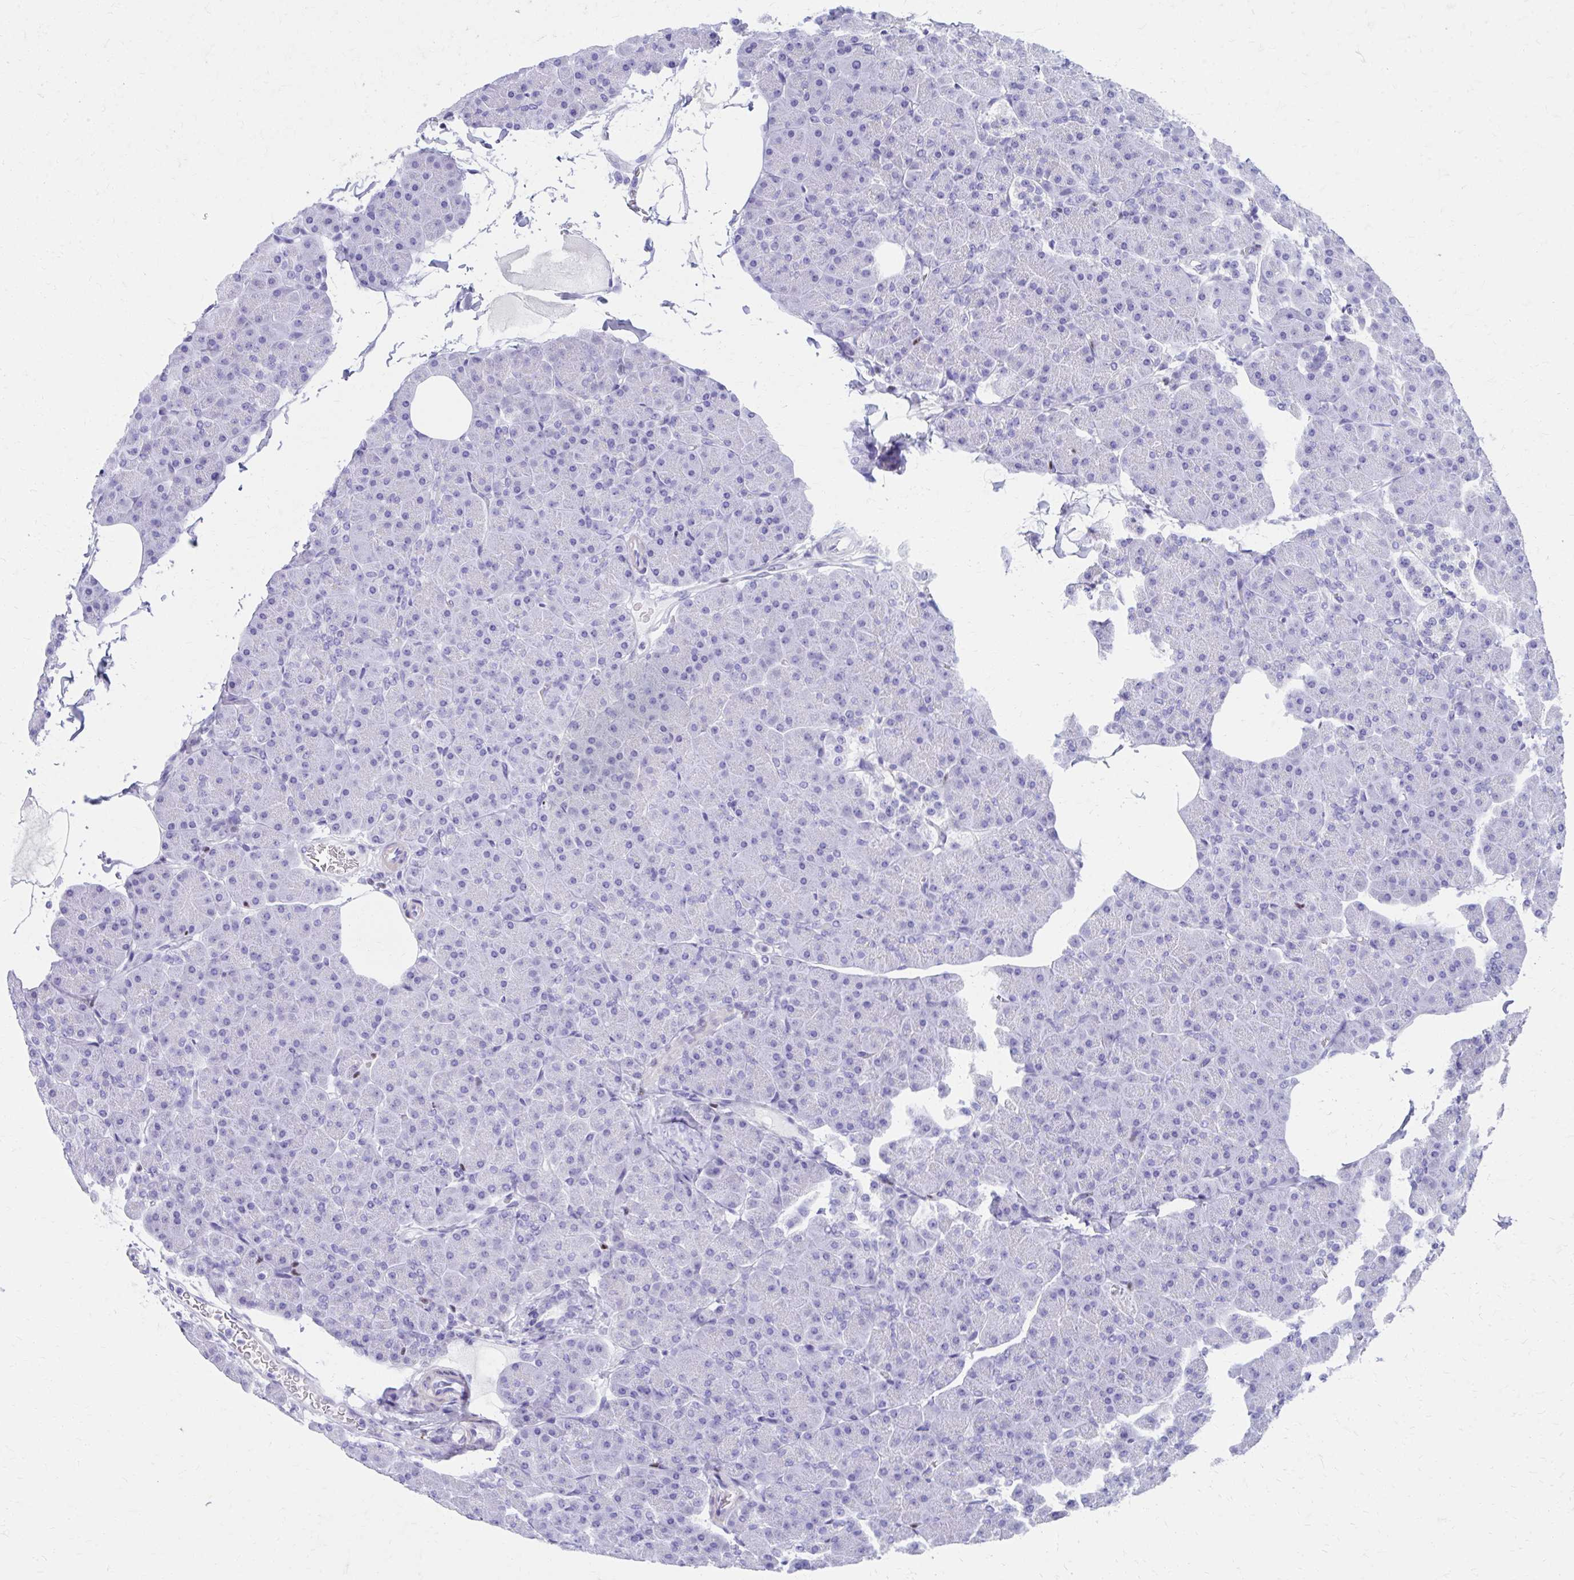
{"staining": {"intensity": "negative", "quantity": "none", "location": "none"}, "tissue": "pancreas", "cell_type": "Exocrine glandular cells", "image_type": "normal", "snomed": [{"axis": "morphology", "description": "Normal tissue, NOS"}, {"axis": "topography", "description": "Pancreas"}], "caption": "This is an immunohistochemistry (IHC) histopathology image of normal human pancreas. There is no staining in exocrine glandular cells.", "gene": "RUNX3", "patient": {"sex": "male", "age": 35}}